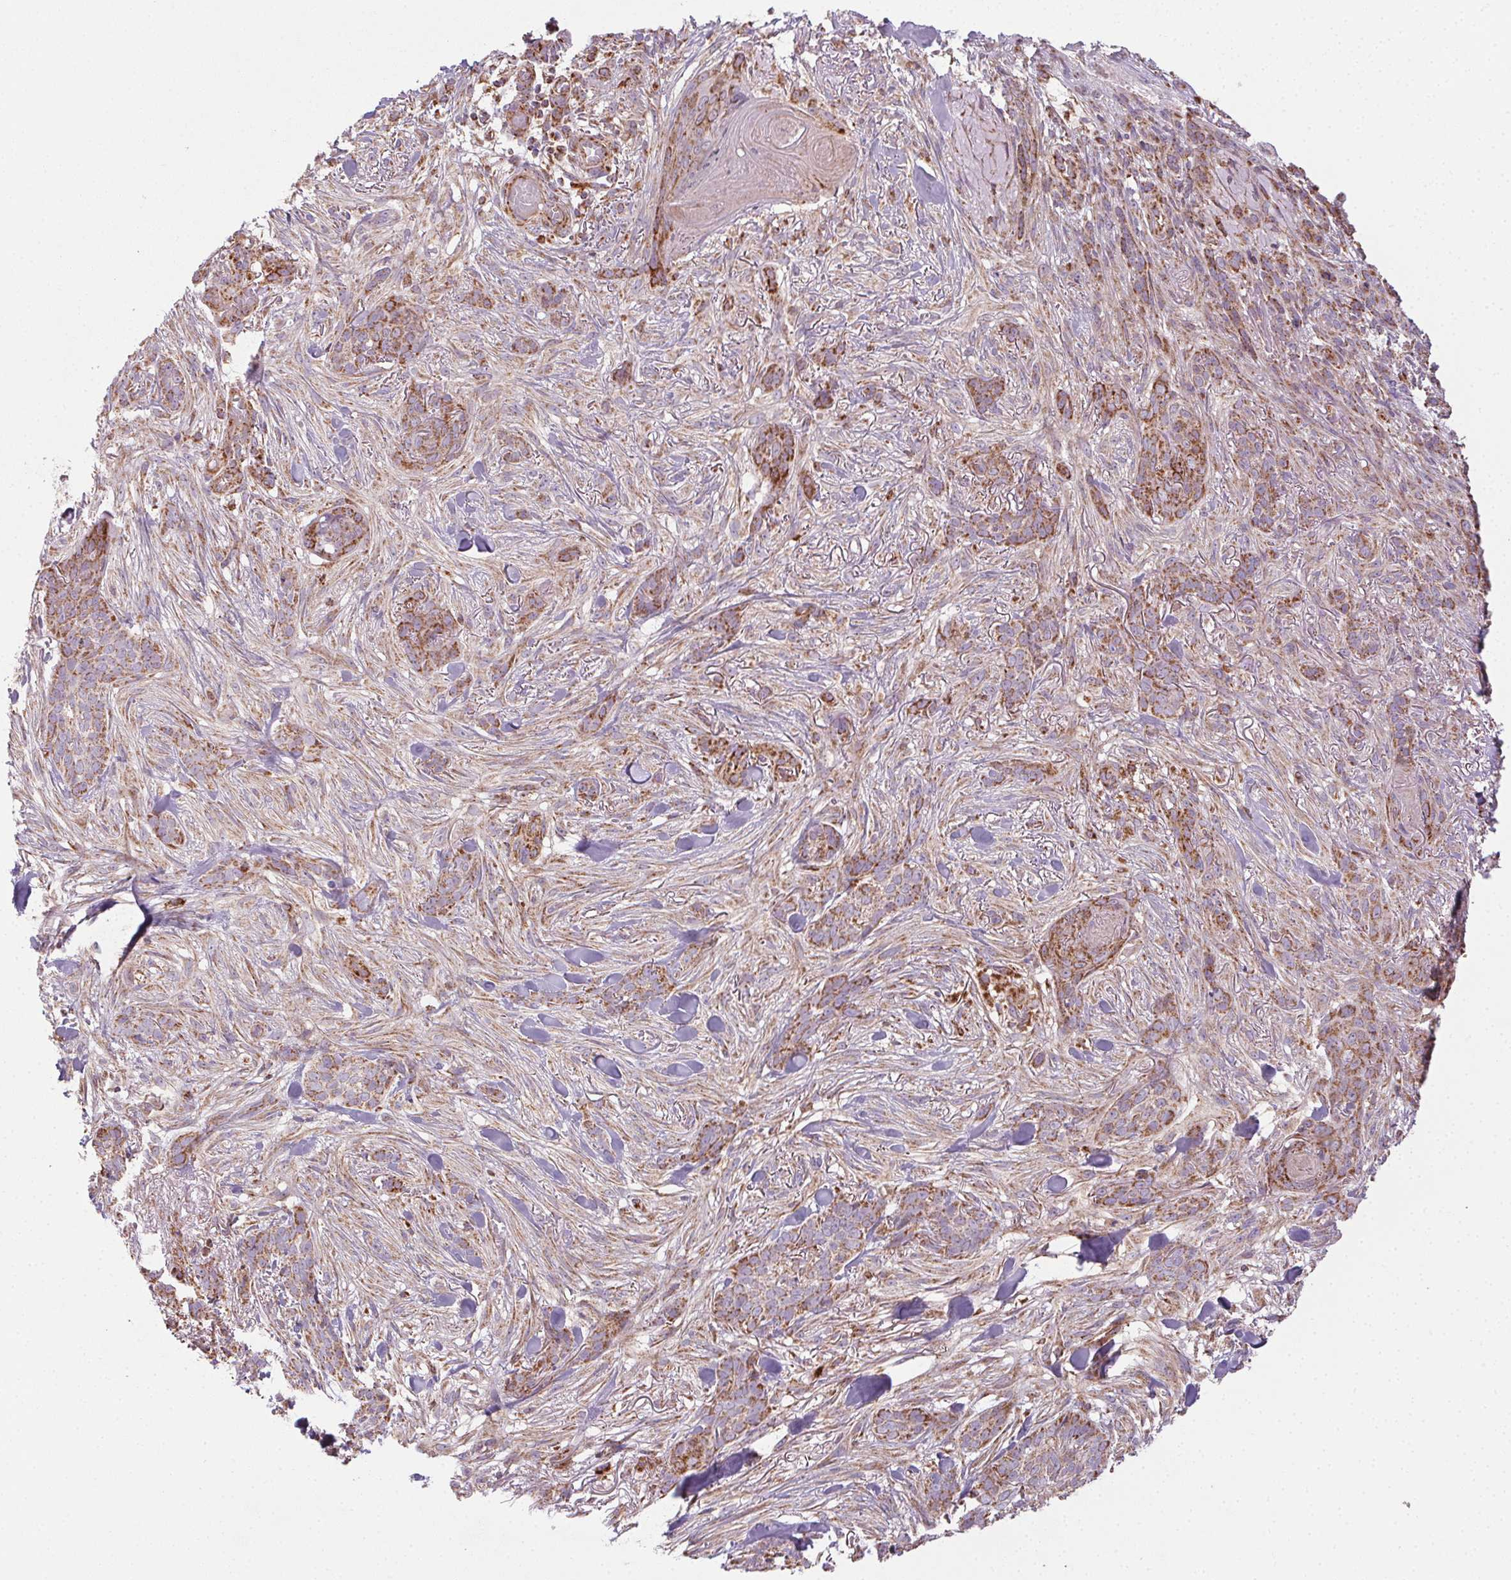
{"staining": {"intensity": "moderate", "quantity": ">75%", "location": "cytoplasmic/membranous"}, "tissue": "skin cancer", "cell_type": "Tumor cells", "image_type": "cancer", "snomed": [{"axis": "morphology", "description": "Basal cell carcinoma"}, {"axis": "topography", "description": "Skin"}], "caption": "Protein positivity by immunohistochemistry demonstrates moderate cytoplasmic/membranous positivity in about >75% of tumor cells in skin cancer (basal cell carcinoma). The staining was performed using DAB, with brown indicating positive protein expression. Nuclei are stained blue with hematoxylin.", "gene": "CLPB", "patient": {"sex": "female", "age": 61}}